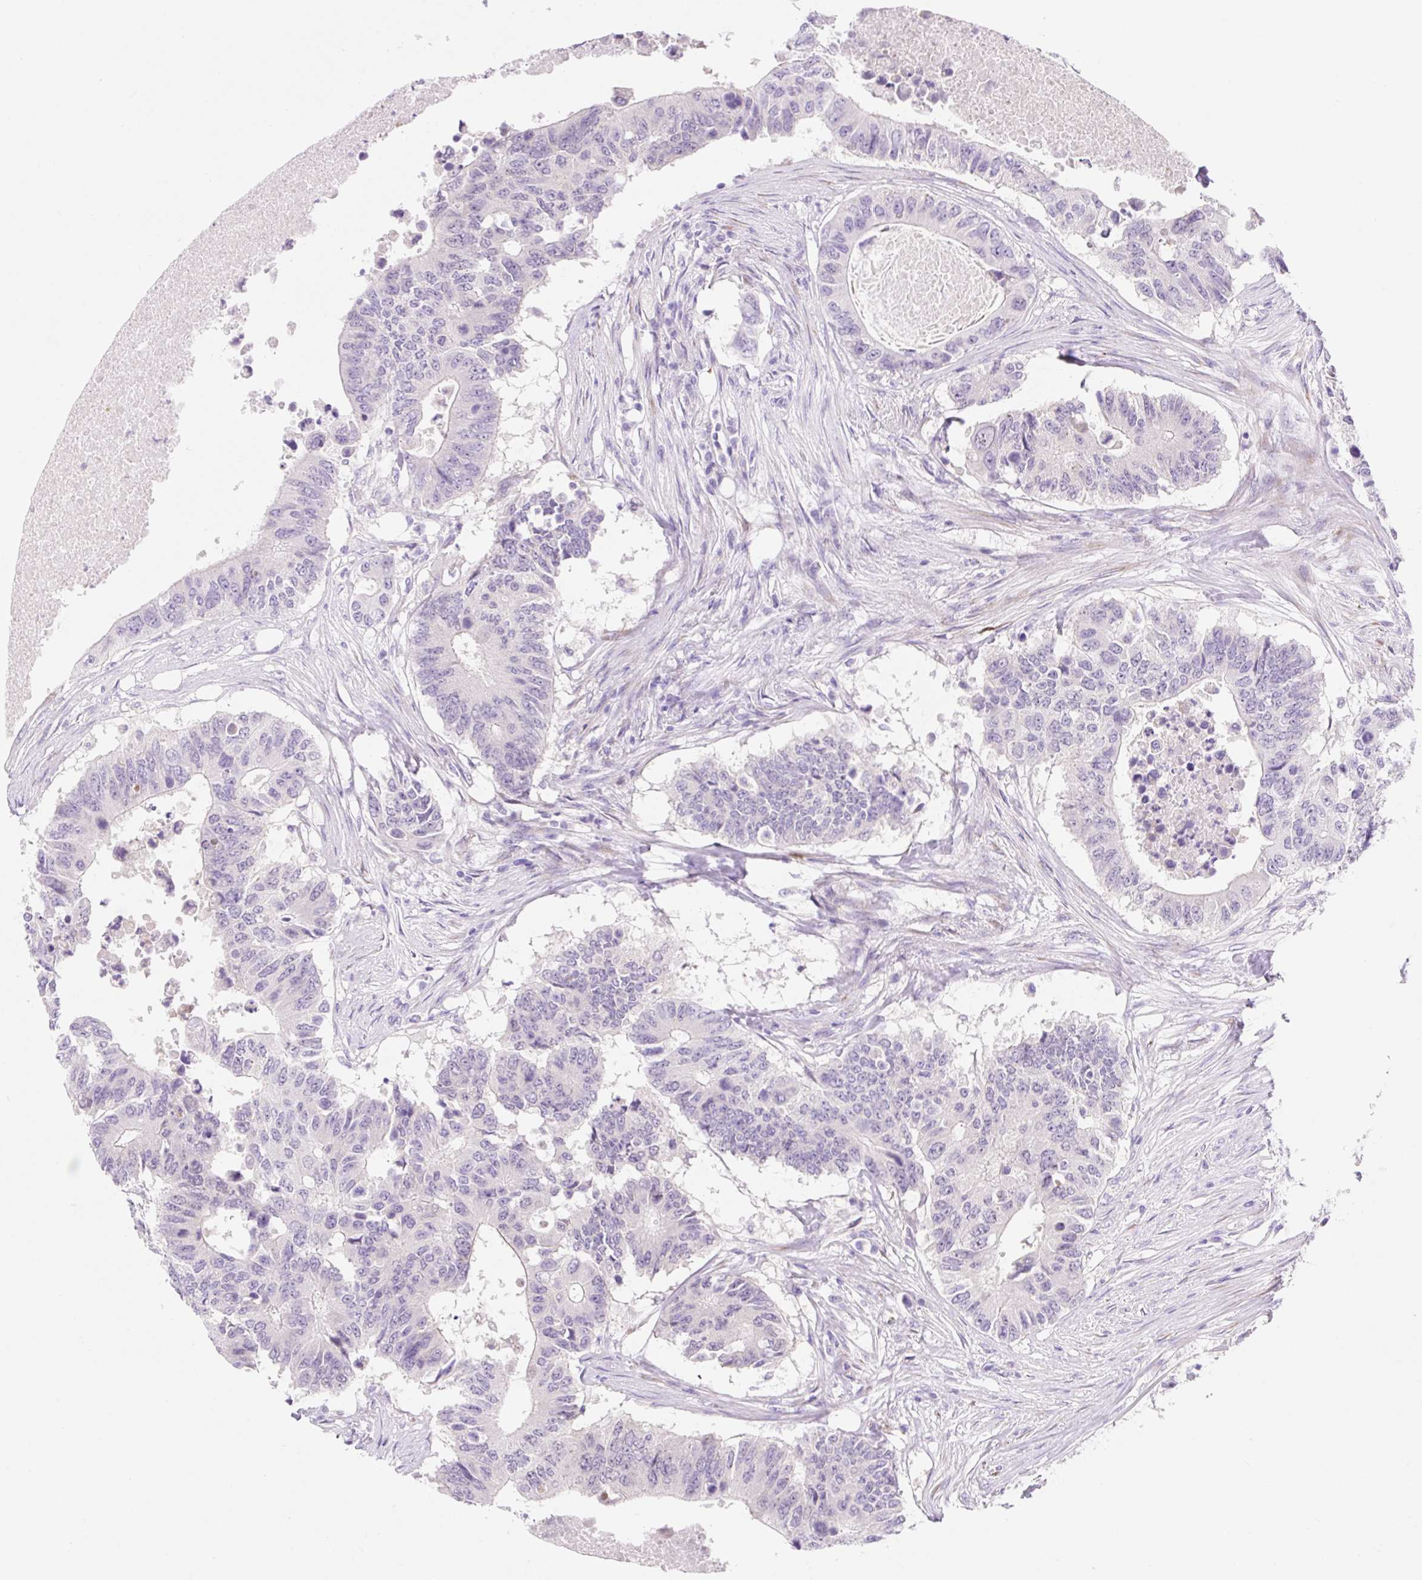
{"staining": {"intensity": "negative", "quantity": "none", "location": "none"}, "tissue": "colorectal cancer", "cell_type": "Tumor cells", "image_type": "cancer", "snomed": [{"axis": "morphology", "description": "Adenocarcinoma, NOS"}, {"axis": "topography", "description": "Colon"}], "caption": "Image shows no significant protein staining in tumor cells of colorectal cancer.", "gene": "ZNF121", "patient": {"sex": "male", "age": 71}}